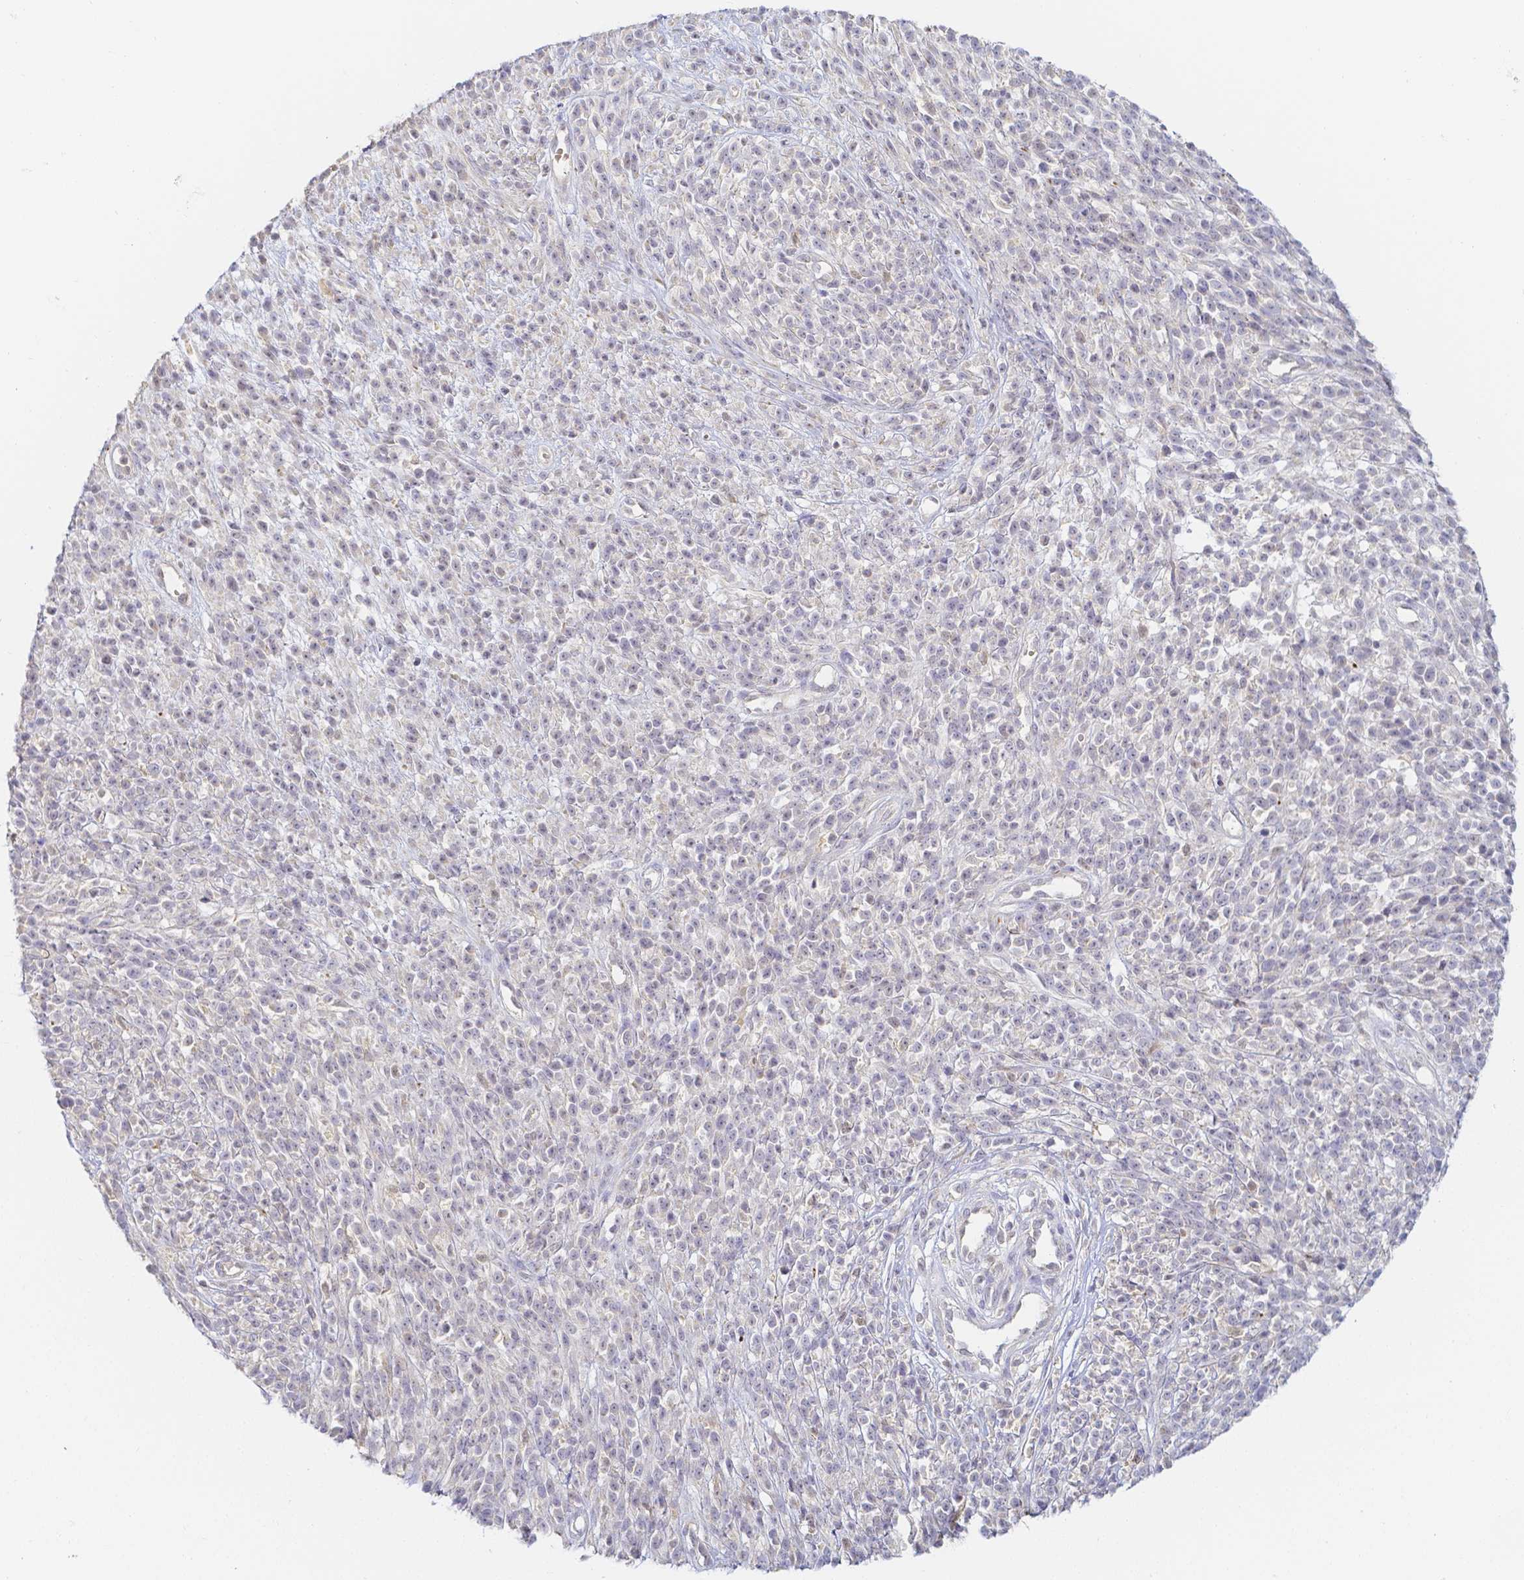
{"staining": {"intensity": "negative", "quantity": "none", "location": "none"}, "tissue": "melanoma", "cell_type": "Tumor cells", "image_type": "cancer", "snomed": [{"axis": "morphology", "description": "Malignant melanoma, NOS"}, {"axis": "topography", "description": "Skin"}, {"axis": "topography", "description": "Skin of trunk"}], "caption": "Tumor cells are negative for protein expression in human melanoma.", "gene": "KCNH1", "patient": {"sex": "male", "age": 74}}